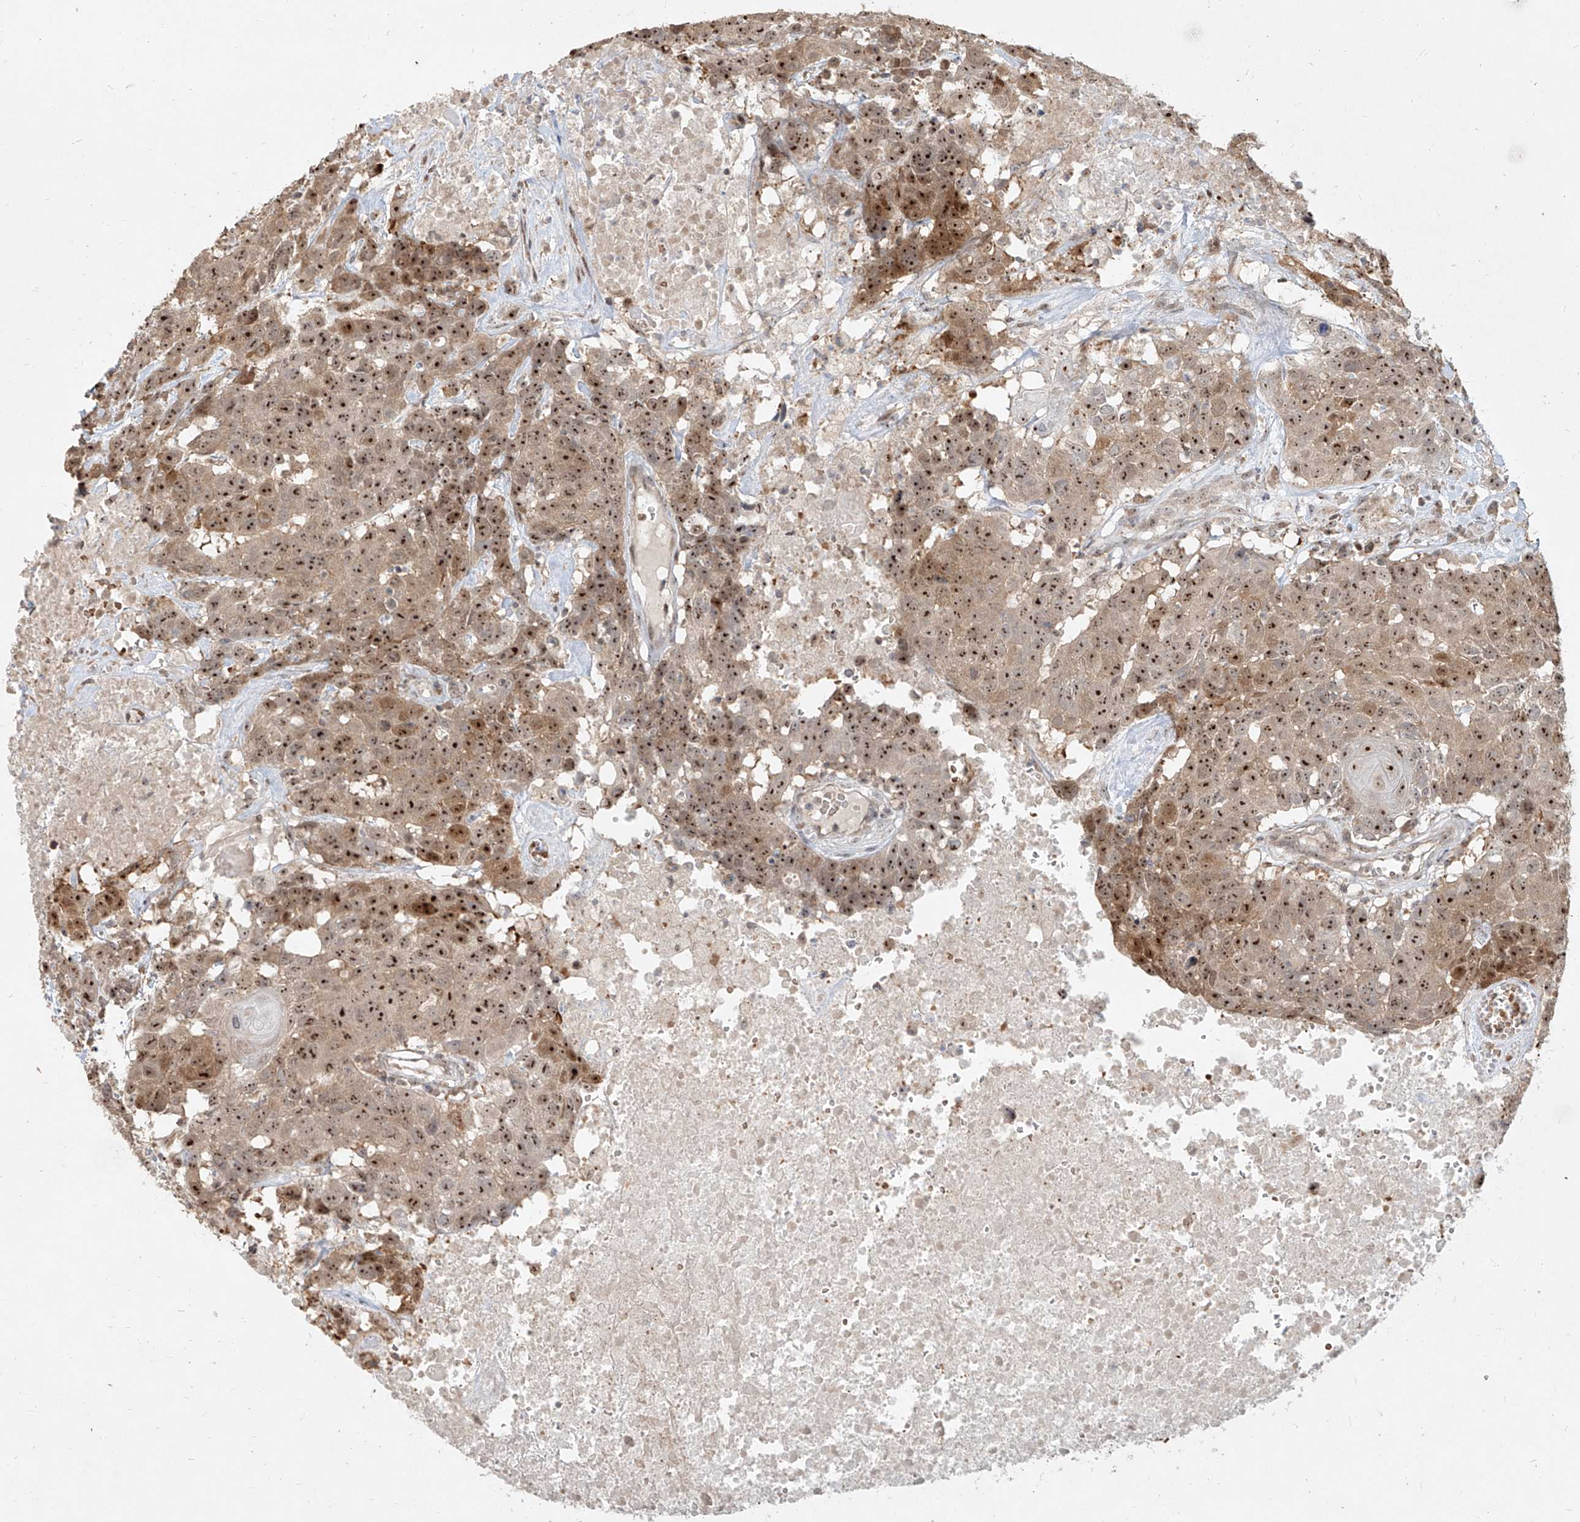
{"staining": {"intensity": "moderate", "quantity": ">75%", "location": "cytoplasmic/membranous,nuclear"}, "tissue": "head and neck cancer", "cell_type": "Tumor cells", "image_type": "cancer", "snomed": [{"axis": "morphology", "description": "Squamous cell carcinoma, NOS"}, {"axis": "topography", "description": "Head-Neck"}], "caption": "Protein expression analysis of human squamous cell carcinoma (head and neck) reveals moderate cytoplasmic/membranous and nuclear staining in about >75% of tumor cells.", "gene": "BYSL", "patient": {"sex": "male", "age": 66}}